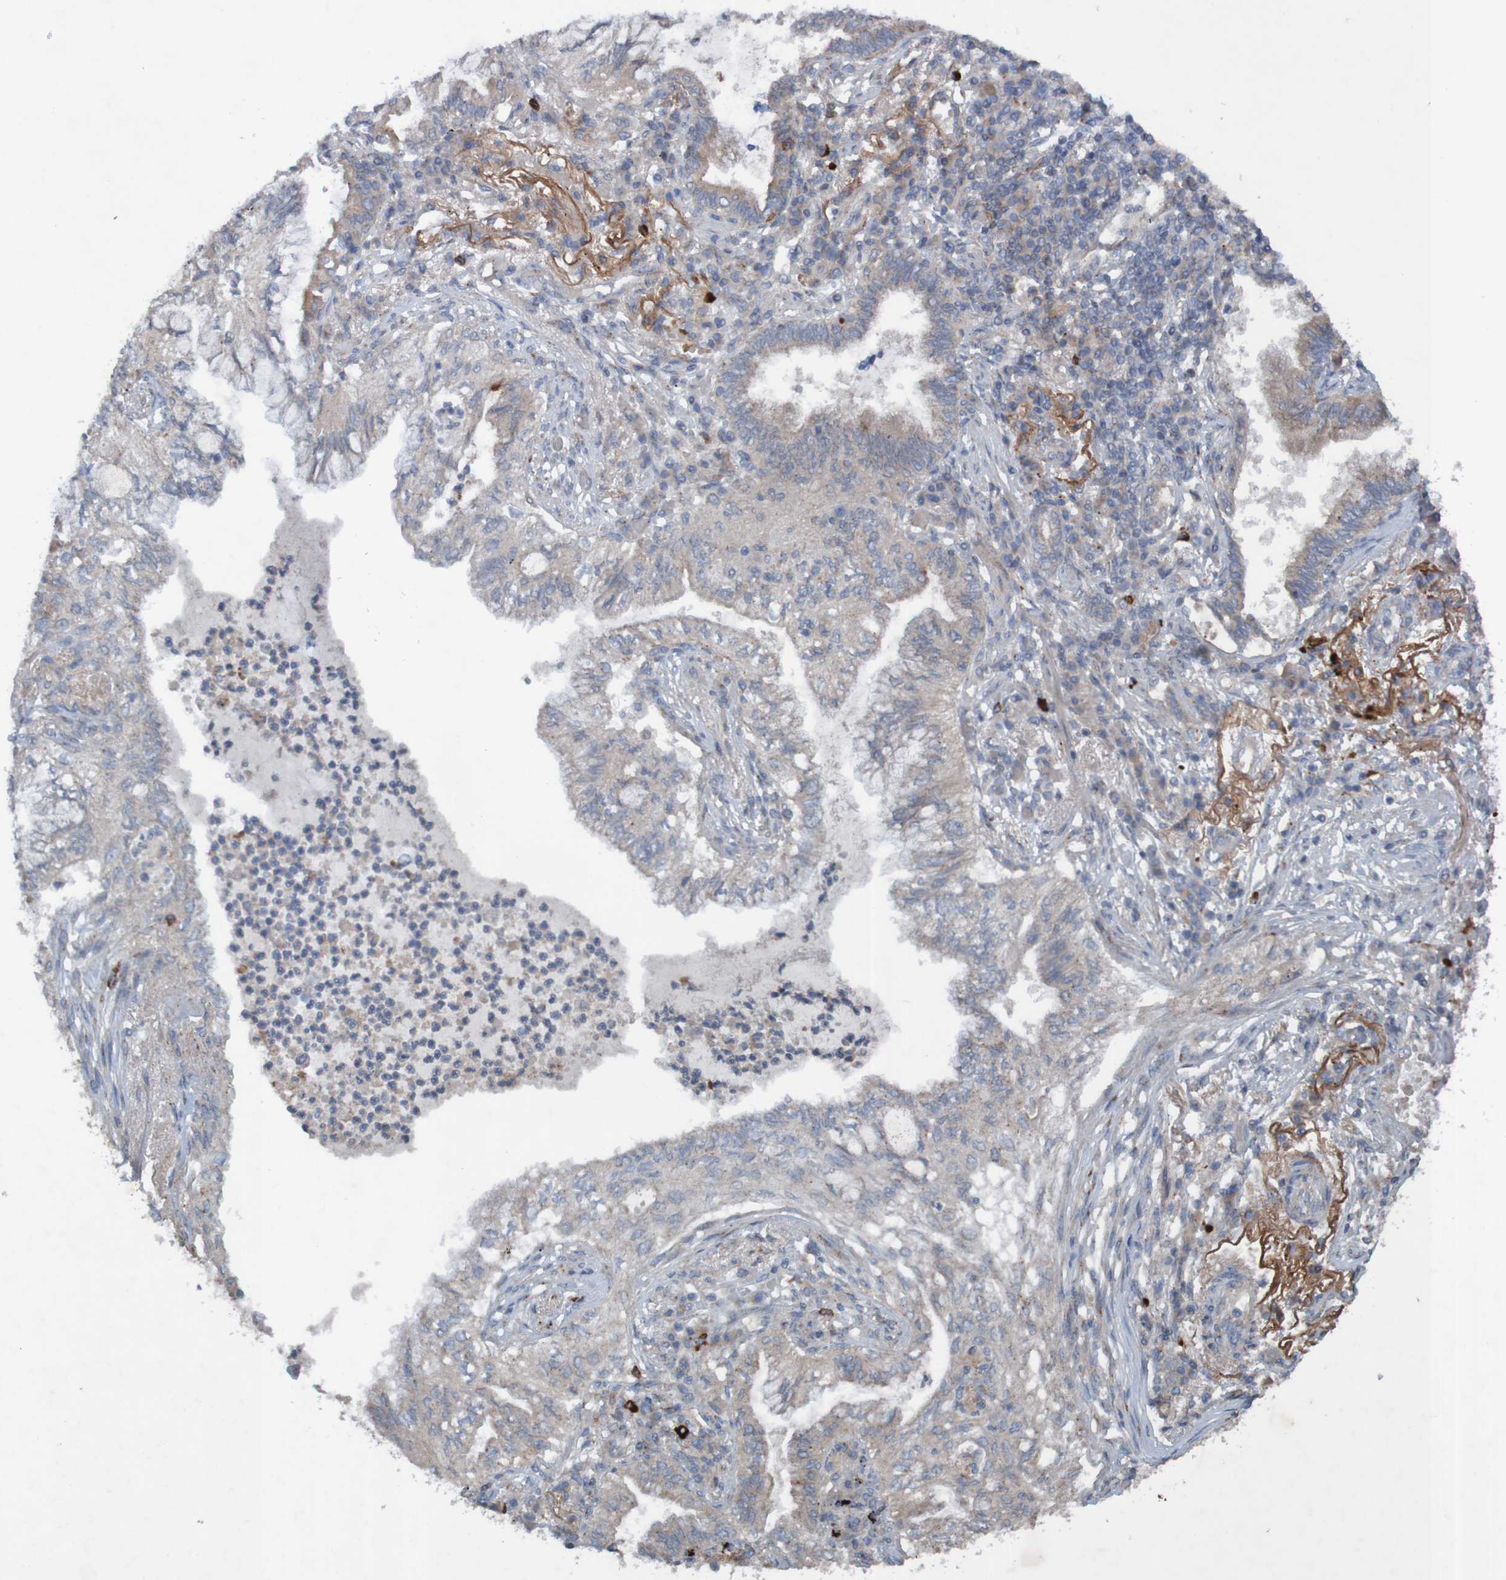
{"staining": {"intensity": "negative", "quantity": "none", "location": "none"}, "tissue": "lung cancer", "cell_type": "Tumor cells", "image_type": "cancer", "snomed": [{"axis": "morphology", "description": "Normal tissue, NOS"}, {"axis": "morphology", "description": "Adenocarcinoma, NOS"}, {"axis": "topography", "description": "Bronchus"}, {"axis": "topography", "description": "Lung"}], "caption": "The histopathology image reveals no staining of tumor cells in adenocarcinoma (lung).", "gene": "ANGPT4", "patient": {"sex": "female", "age": 70}}